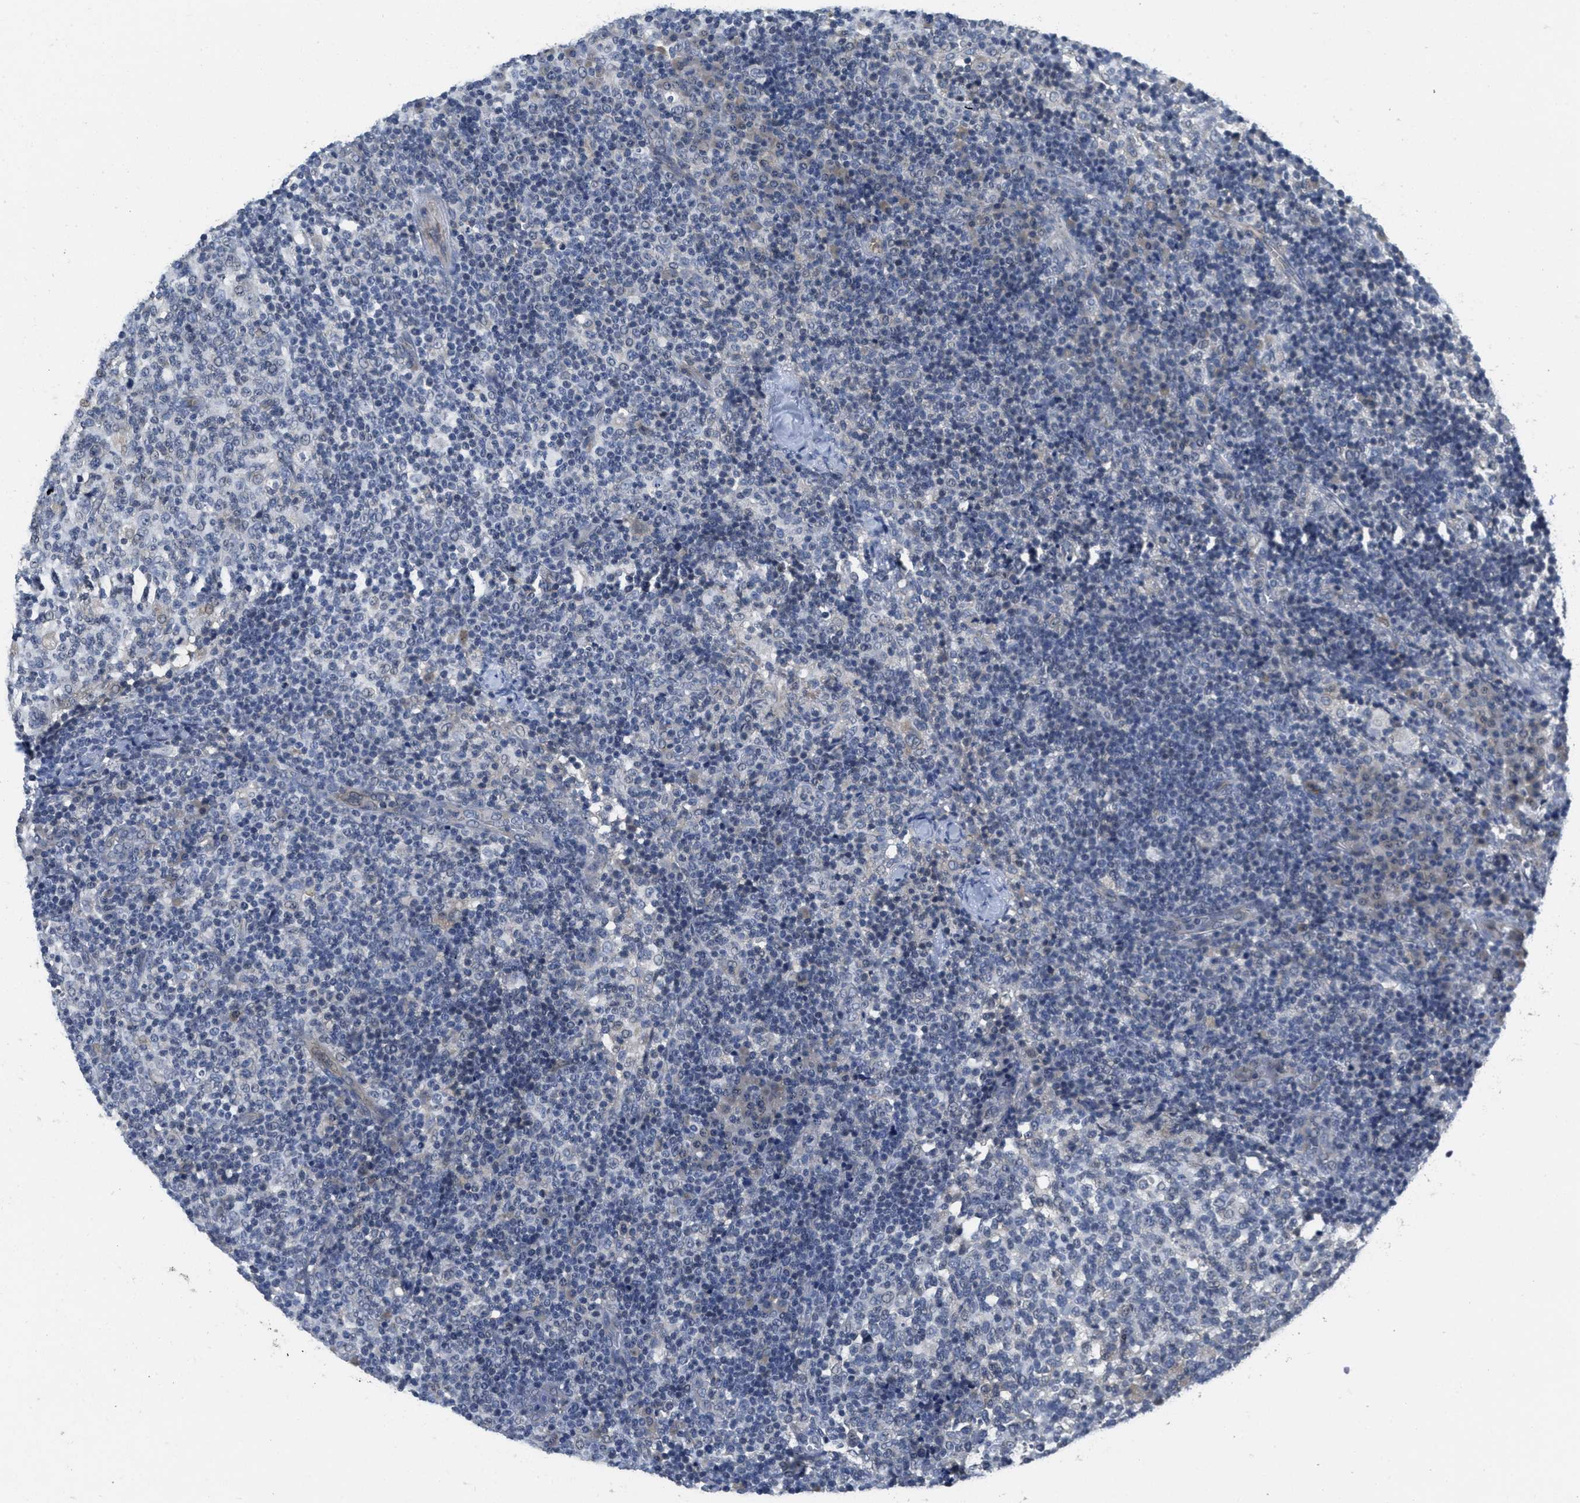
{"staining": {"intensity": "negative", "quantity": "none", "location": "none"}, "tissue": "lymph node", "cell_type": "Germinal center cells", "image_type": "normal", "snomed": [{"axis": "morphology", "description": "Normal tissue, NOS"}, {"axis": "morphology", "description": "Inflammation, NOS"}, {"axis": "topography", "description": "Lymph node"}], "caption": "Lymph node was stained to show a protein in brown. There is no significant positivity in germinal center cells.", "gene": "ANGPT1", "patient": {"sex": "male", "age": 55}}